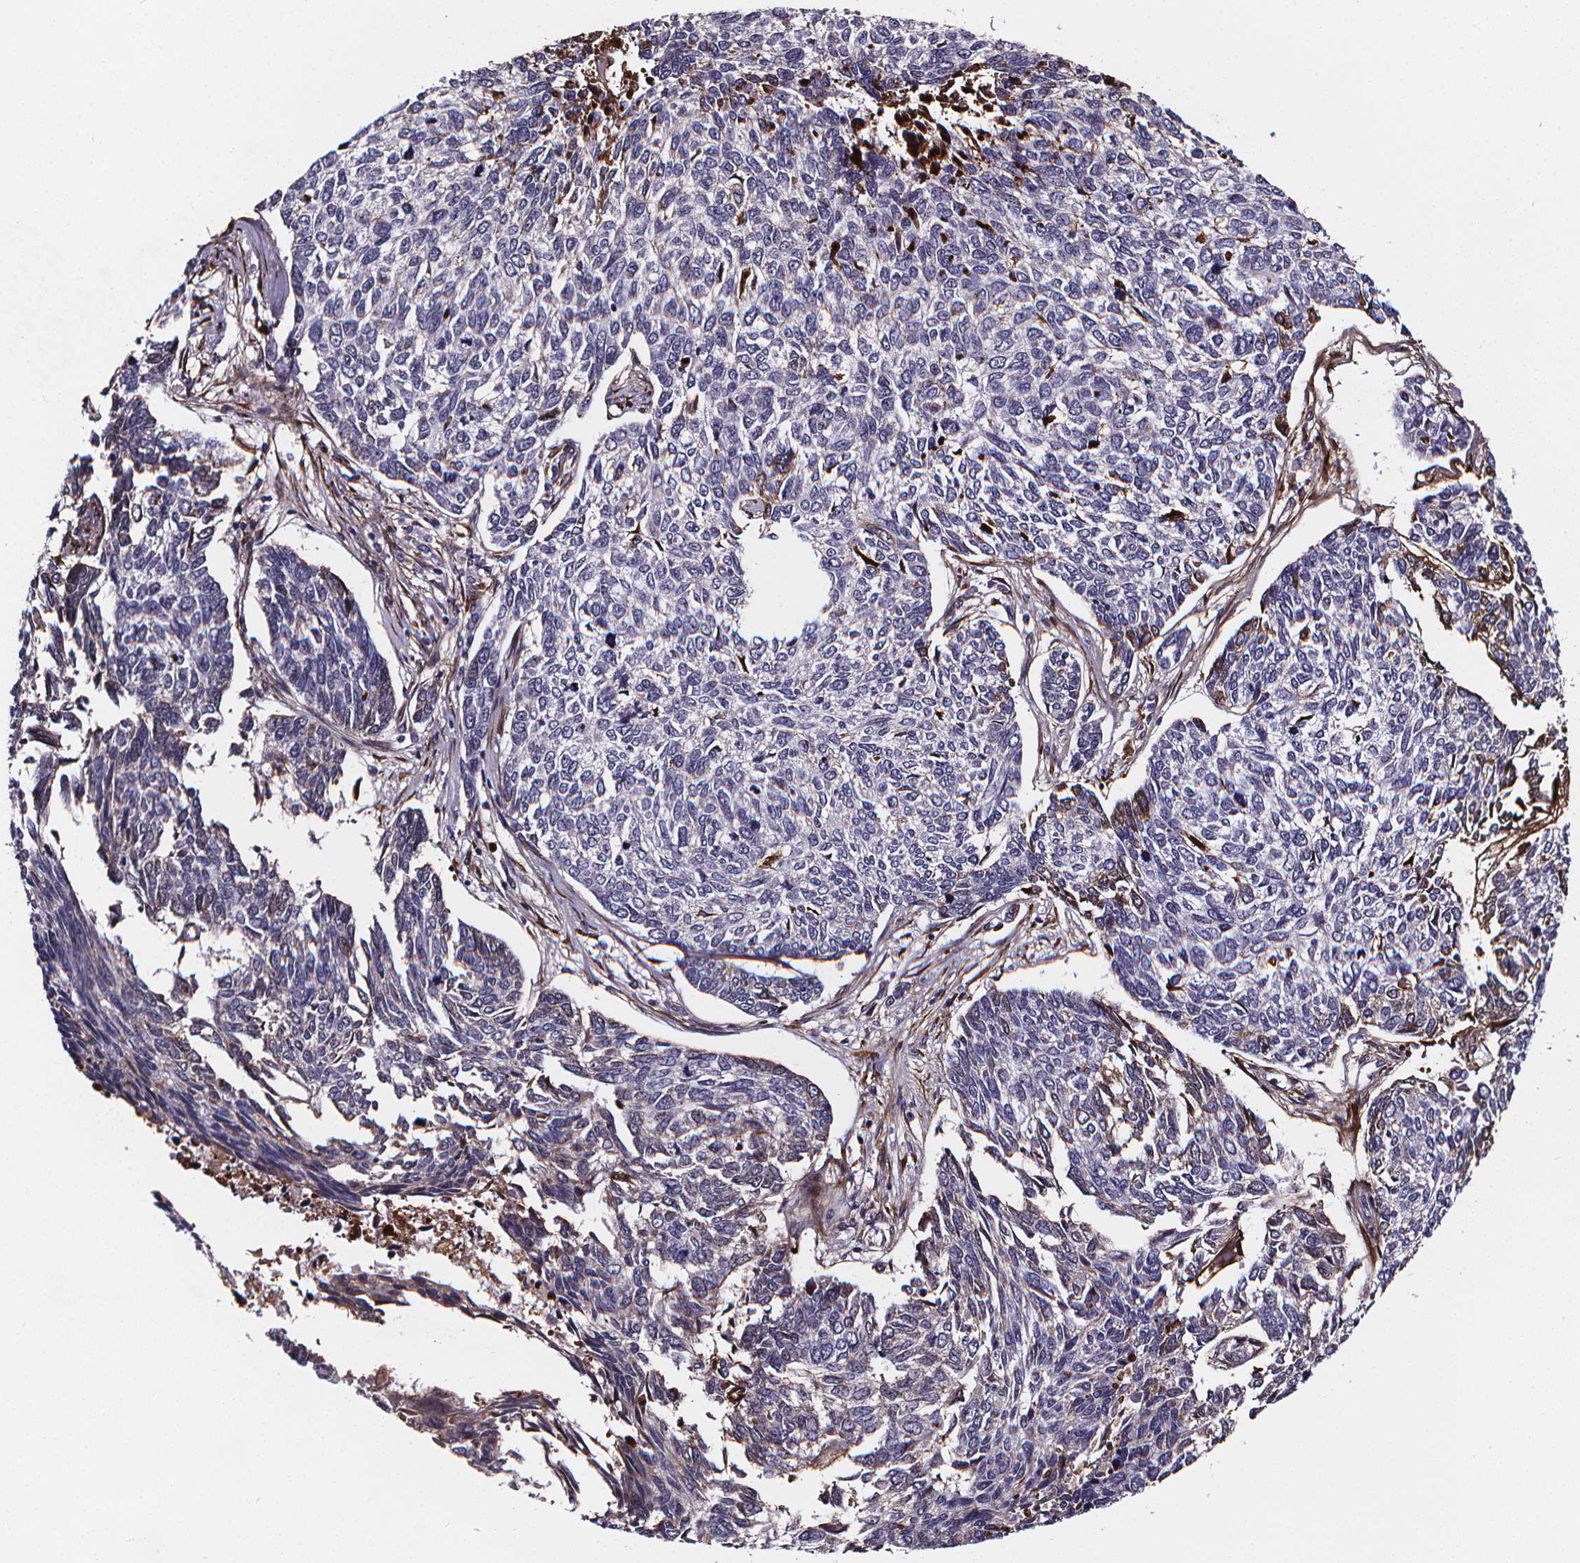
{"staining": {"intensity": "negative", "quantity": "none", "location": "none"}, "tissue": "skin cancer", "cell_type": "Tumor cells", "image_type": "cancer", "snomed": [{"axis": "morphology", "description": "Basal cell carcinoma"}, {"axis": "topography", "description": "Skin"}], "caption": "Tumor cells show no significant staining in basal cell carcinoma (skin).", "gene": "AEBP1", "patient": {"sex": "female", "age": 65}}